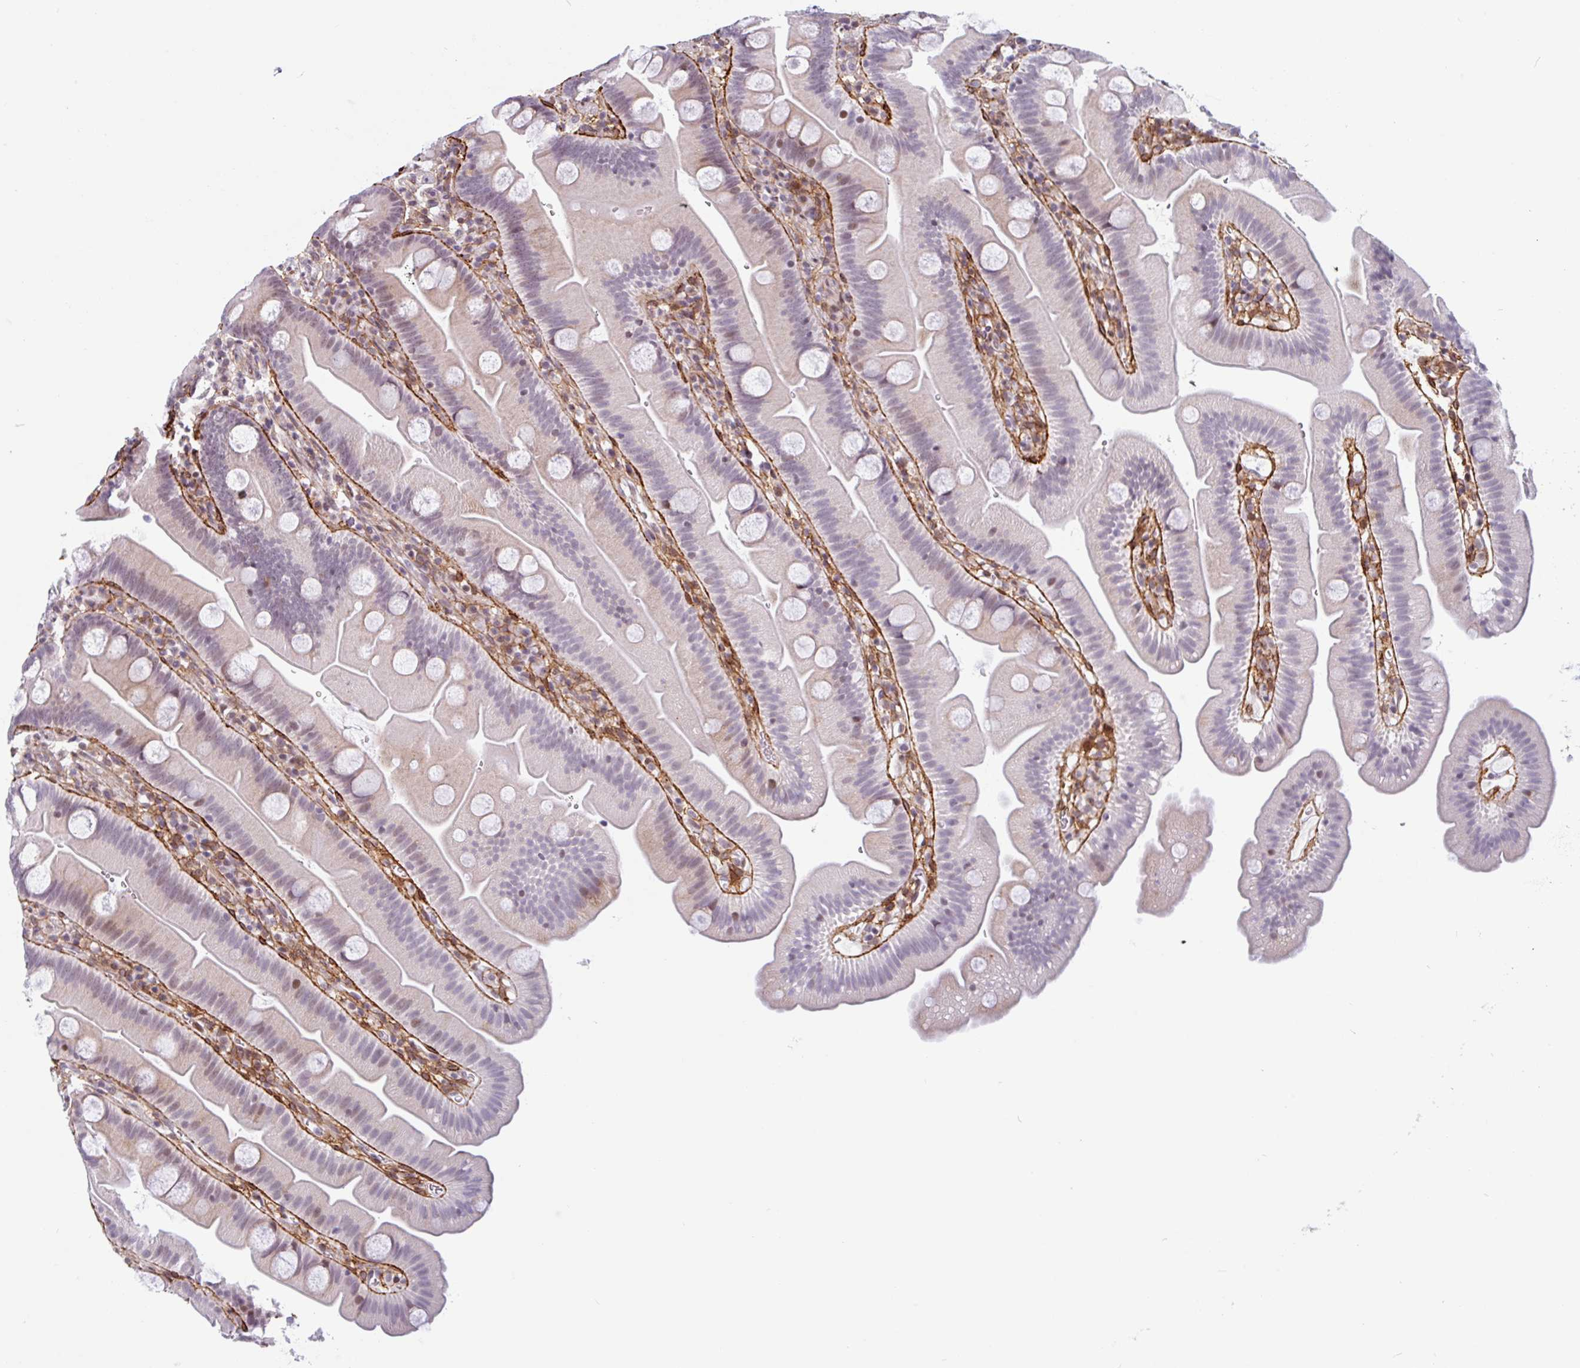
{"staining": {"intensity": "weak", "quantity": "<25%", "location": "nuclear"}, "tissue": "small intestine", "cell_type": "Glandular cells", "image_type": "normal", "snomed": [{"axis": "morphology", "description": "Normal tissue, NOS"}, {"axis": "topography", "description": "Small intestine"}], "caption": "Glandular cells show no significant staining in normal small intestine.", "gene": "TMEM119", "patient": {"sex": "female", "age": 68}}